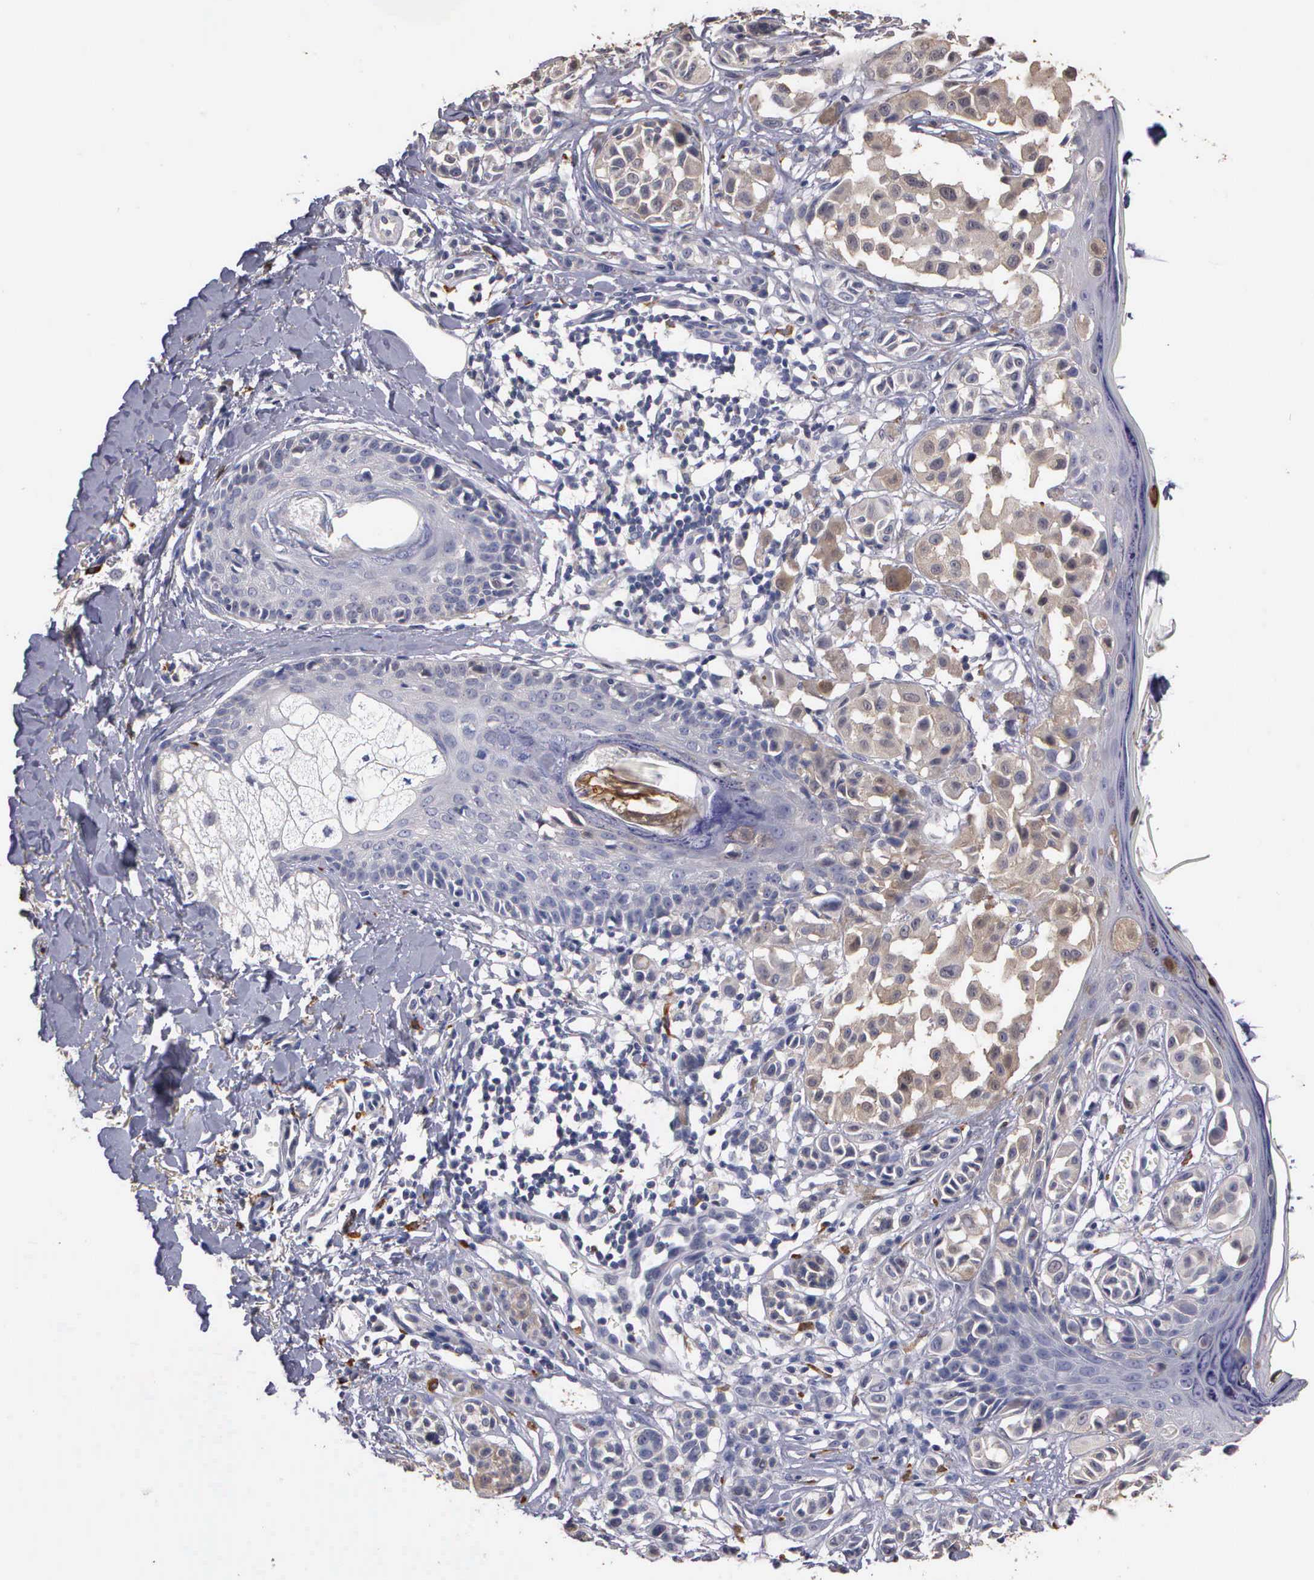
{"staining": {"intensity": "negative", "quantity": "none", "location": "none"}, "tissue": "melanoma", "cell_type": "Tumor cells", "image_type": "cancer", "snomed": [{"axis": "morphology", "description": "Malignant melanoma, NOS"}, {"axis": "topography", "description": "Skin"}], "caption": "This is an immunohistochemistry (IHC) photomicrograph of human malignant melanoma. There is no positivity in tumor cells.", "gene": "ENO3", "patient": {"sex": "male", "age": 40}}